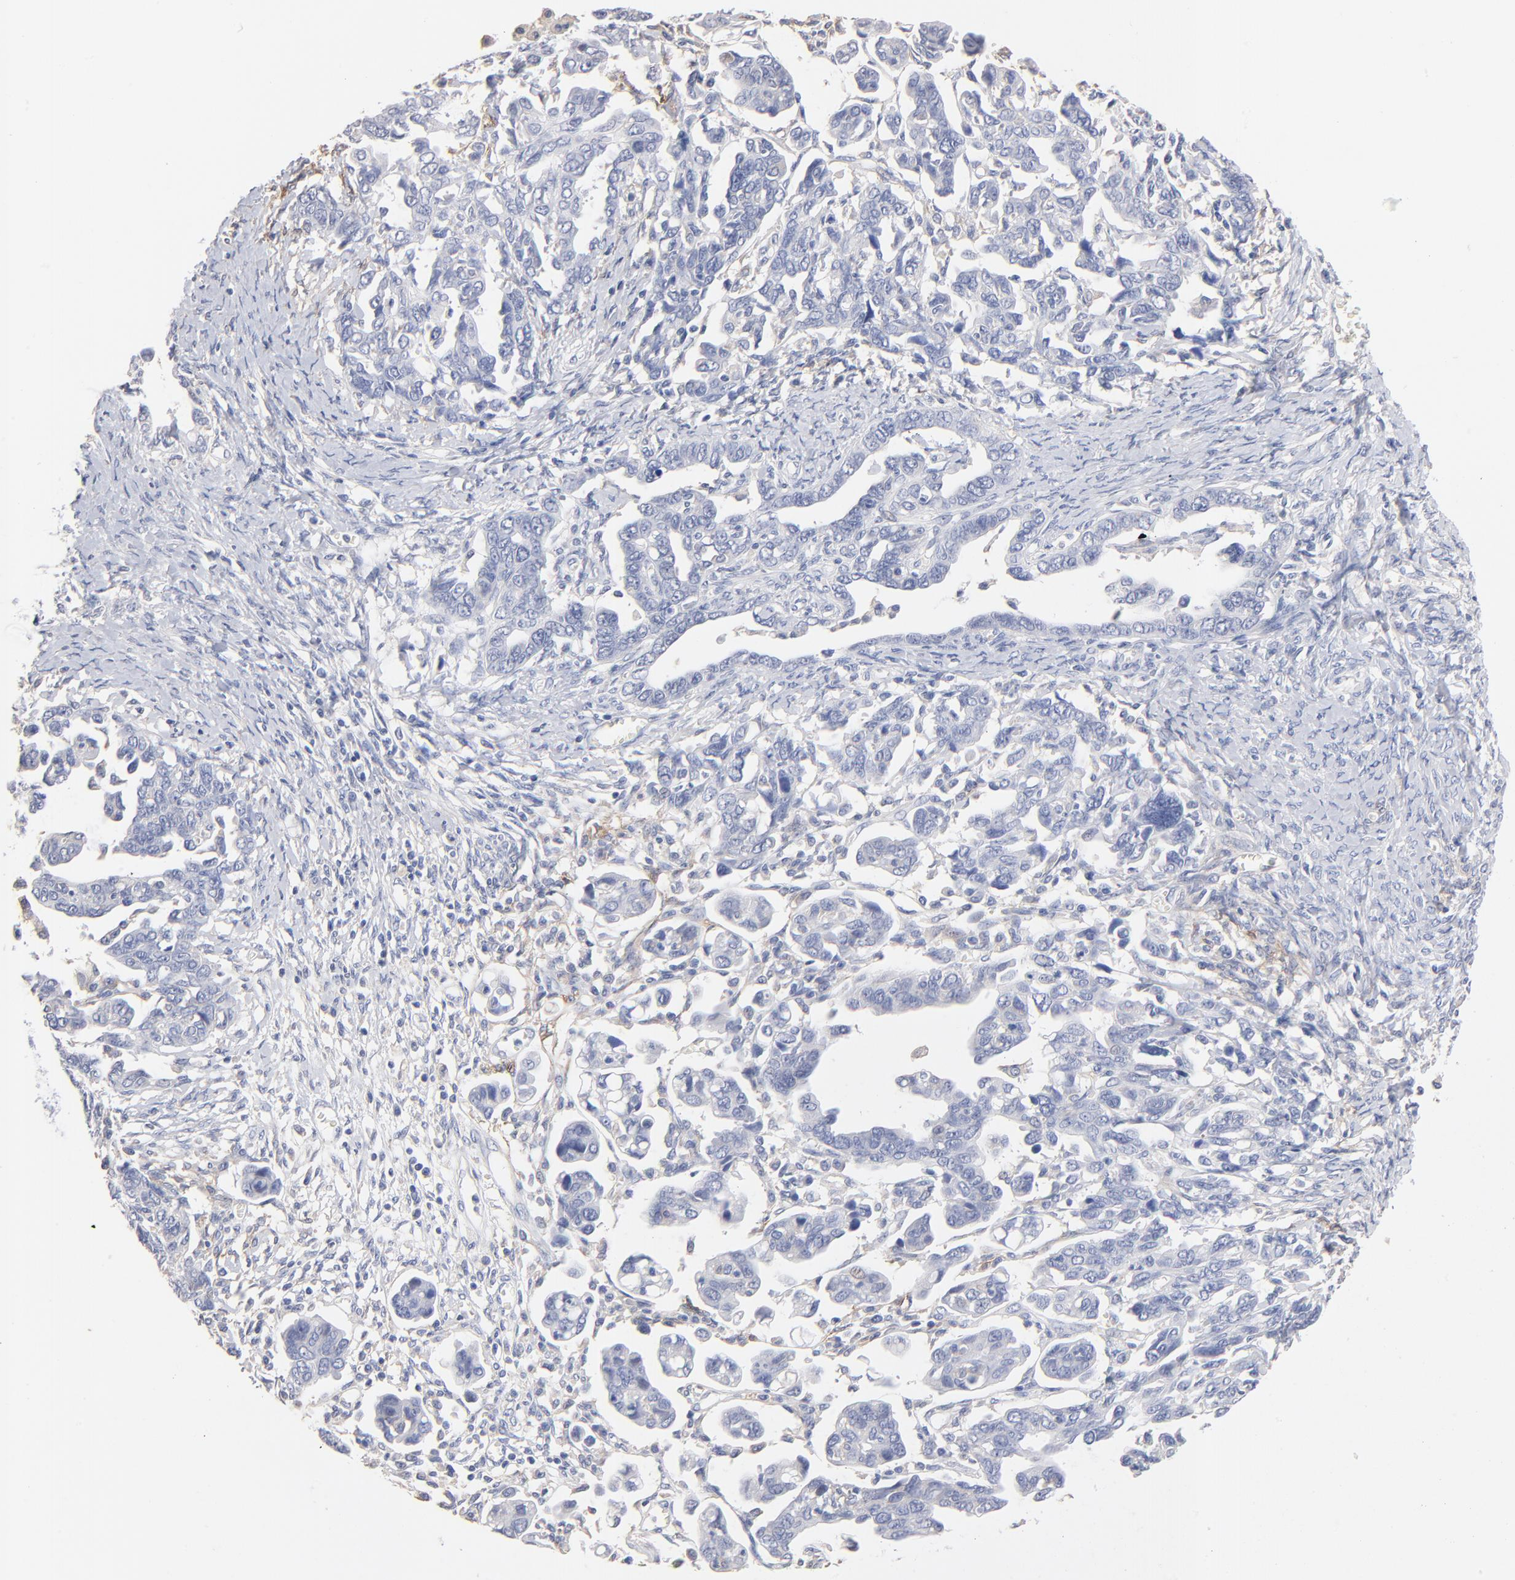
{"staining": {"intensity": "negative", "quantity": "none", "location": "none"}, "tissue": "ovarian cancer", "cell_type": "Tumor cells", "image_type": "cancer", "snomed": [{"axis": "morphology", "description": "Cystadenocarcinoma, serous, NOS"}, {"axis": "topography", "description": "Ovary"}], "caption": "This histopathology image is of ovarian cancer (serous cystadenocarcinoma) stained with immunohistochemistry (IHC) to label a protein in brown with the nuclei are counter-stained blue. There is no positivity in tumor cells. (DAB immunohistochemistry visualized using brightfield microscopy, high magnification).", "gene": "ITGA8", "patient": {"sex": "female", "age": 69}}